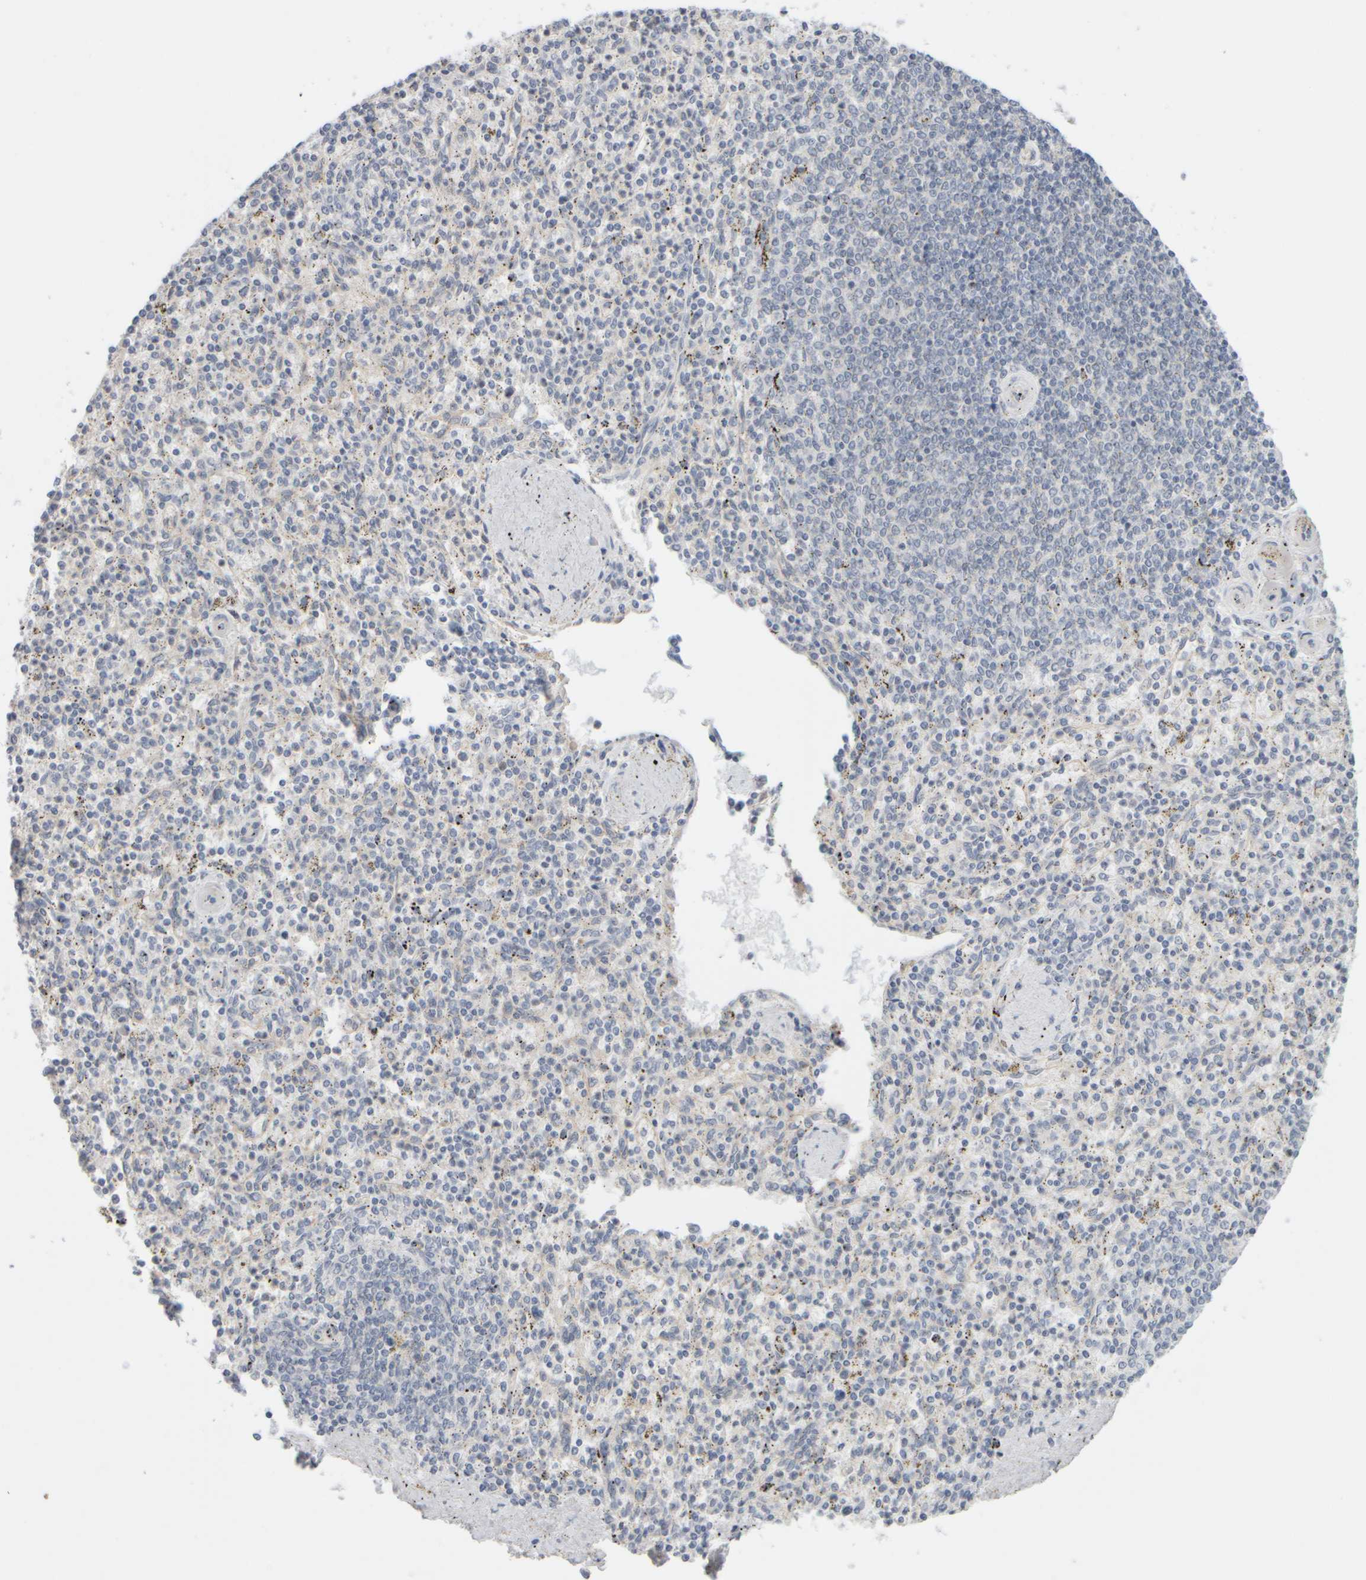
{"staining": {"intensity": "negative", "quantity": "none", "location": "none"}, "tissue": "spleen", "cell_type": "Cells in red pulp", "image_type": "normal", "snomed": [{"axis": "morphology", "description": "Normal tissue, NOS"}, {"axis": "topography", "description": "Spleen"}], "caption": "High magnification brightfield microscopy of normal spleen stained with DAB (brown) and counterstained with hematoxylin (blue): cells in red pulp show no significant positivity. (DAB immunohistochemistry, high magnification).", "gene": "GOPC", "patient": {"sex": "male", "age": 72}}